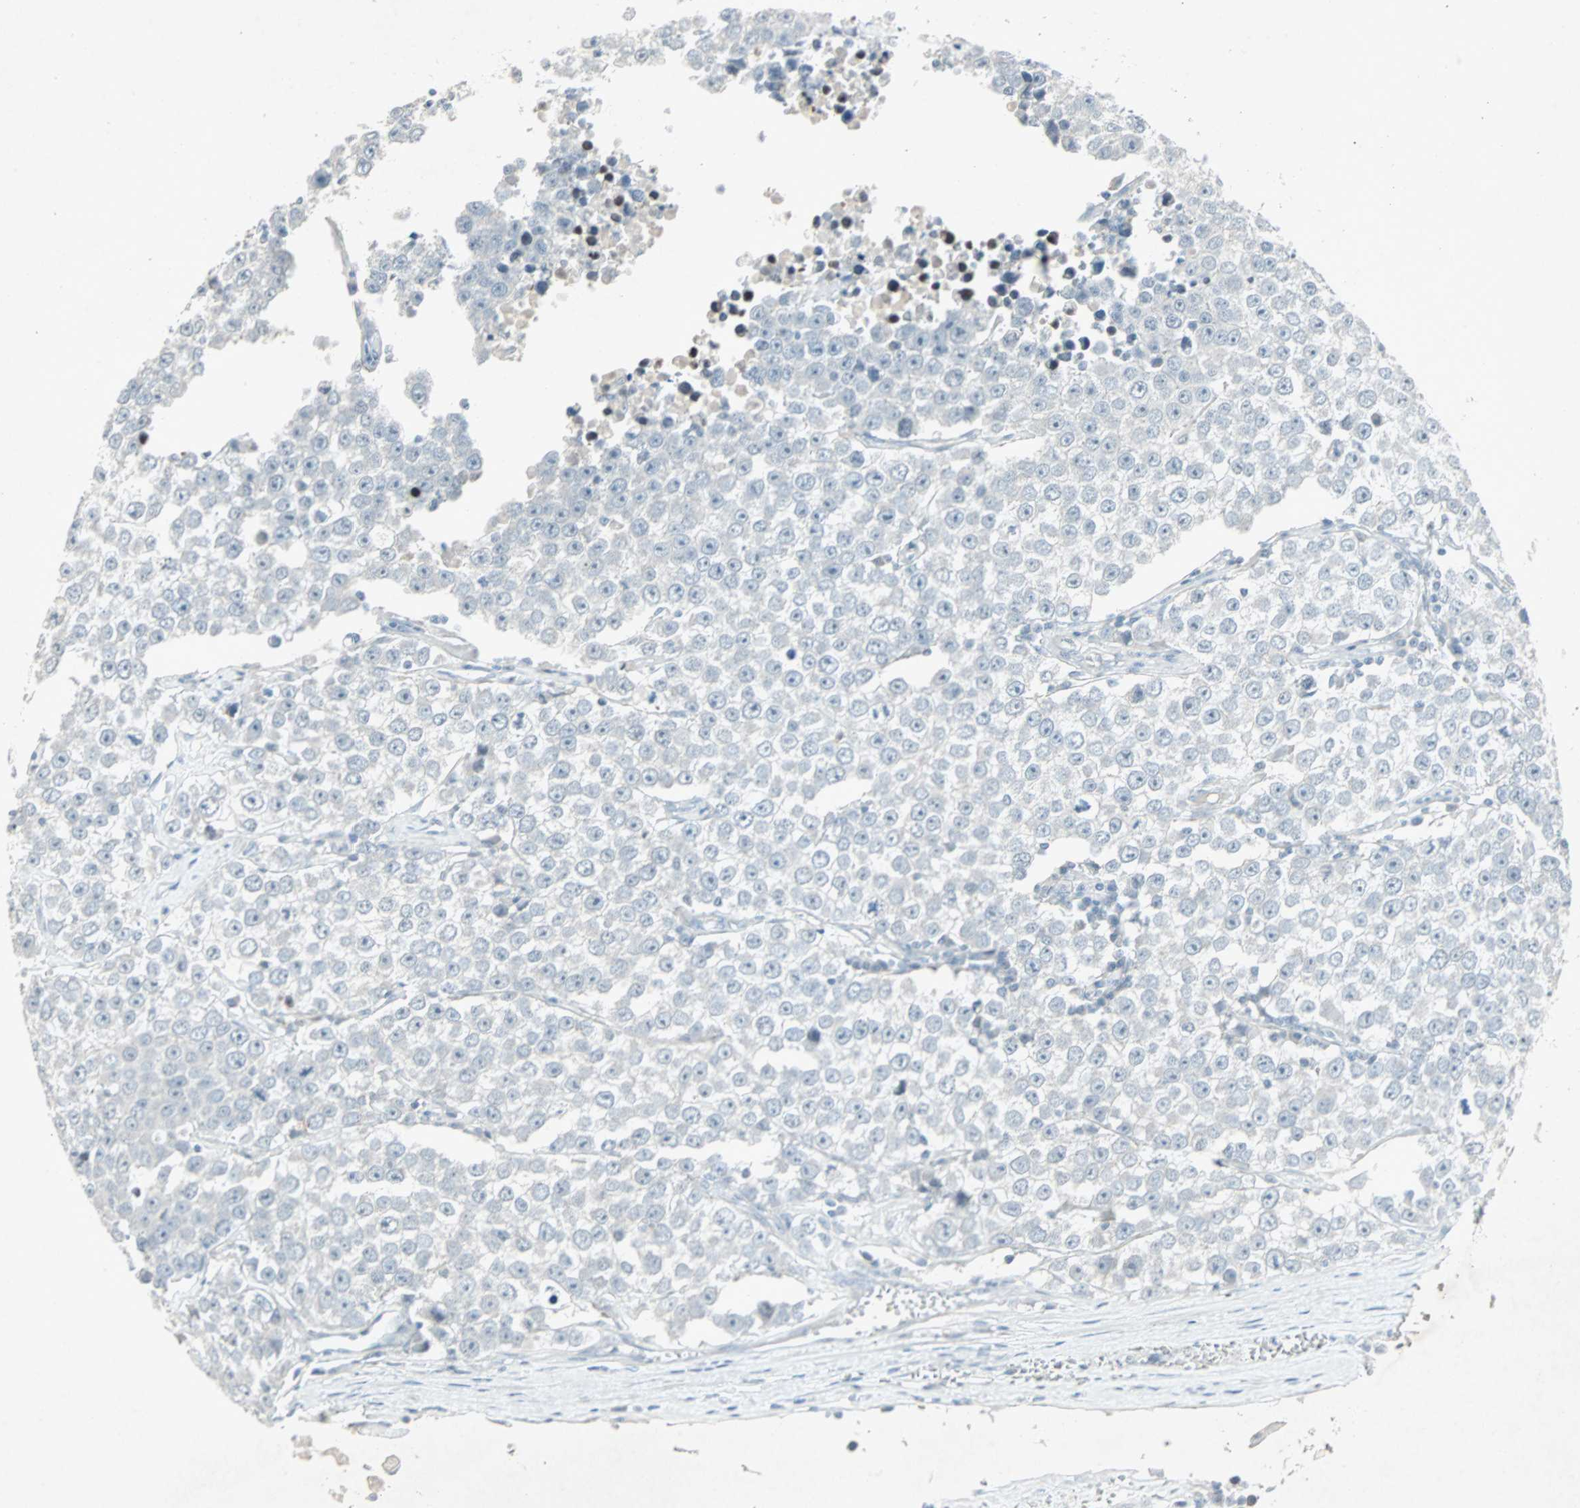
{"staining": {"intensity": "negative", "quantity": "none", "location": "none"}, "tissue": "testis cancer", "cell_type": "Tumor cells", "image_type": "cancer", "snomed": [{"axis": "morphology", "description": "Seminoma, NOS"}, {"axis": "morphology", "description": "Carcinoma, Embryonal, NOS"}, {"axis": "topography", "description": "Testis"}], "caption": "This micrograph is of seminoma (testis) stained with immunohistochemistry (IHC) to label a protein in brown with the nuclei are counter-stained blue. There is no positivity in tumor cells.", "gene": "LANCL3", "patient": {"sex": "male", "age": 52}}